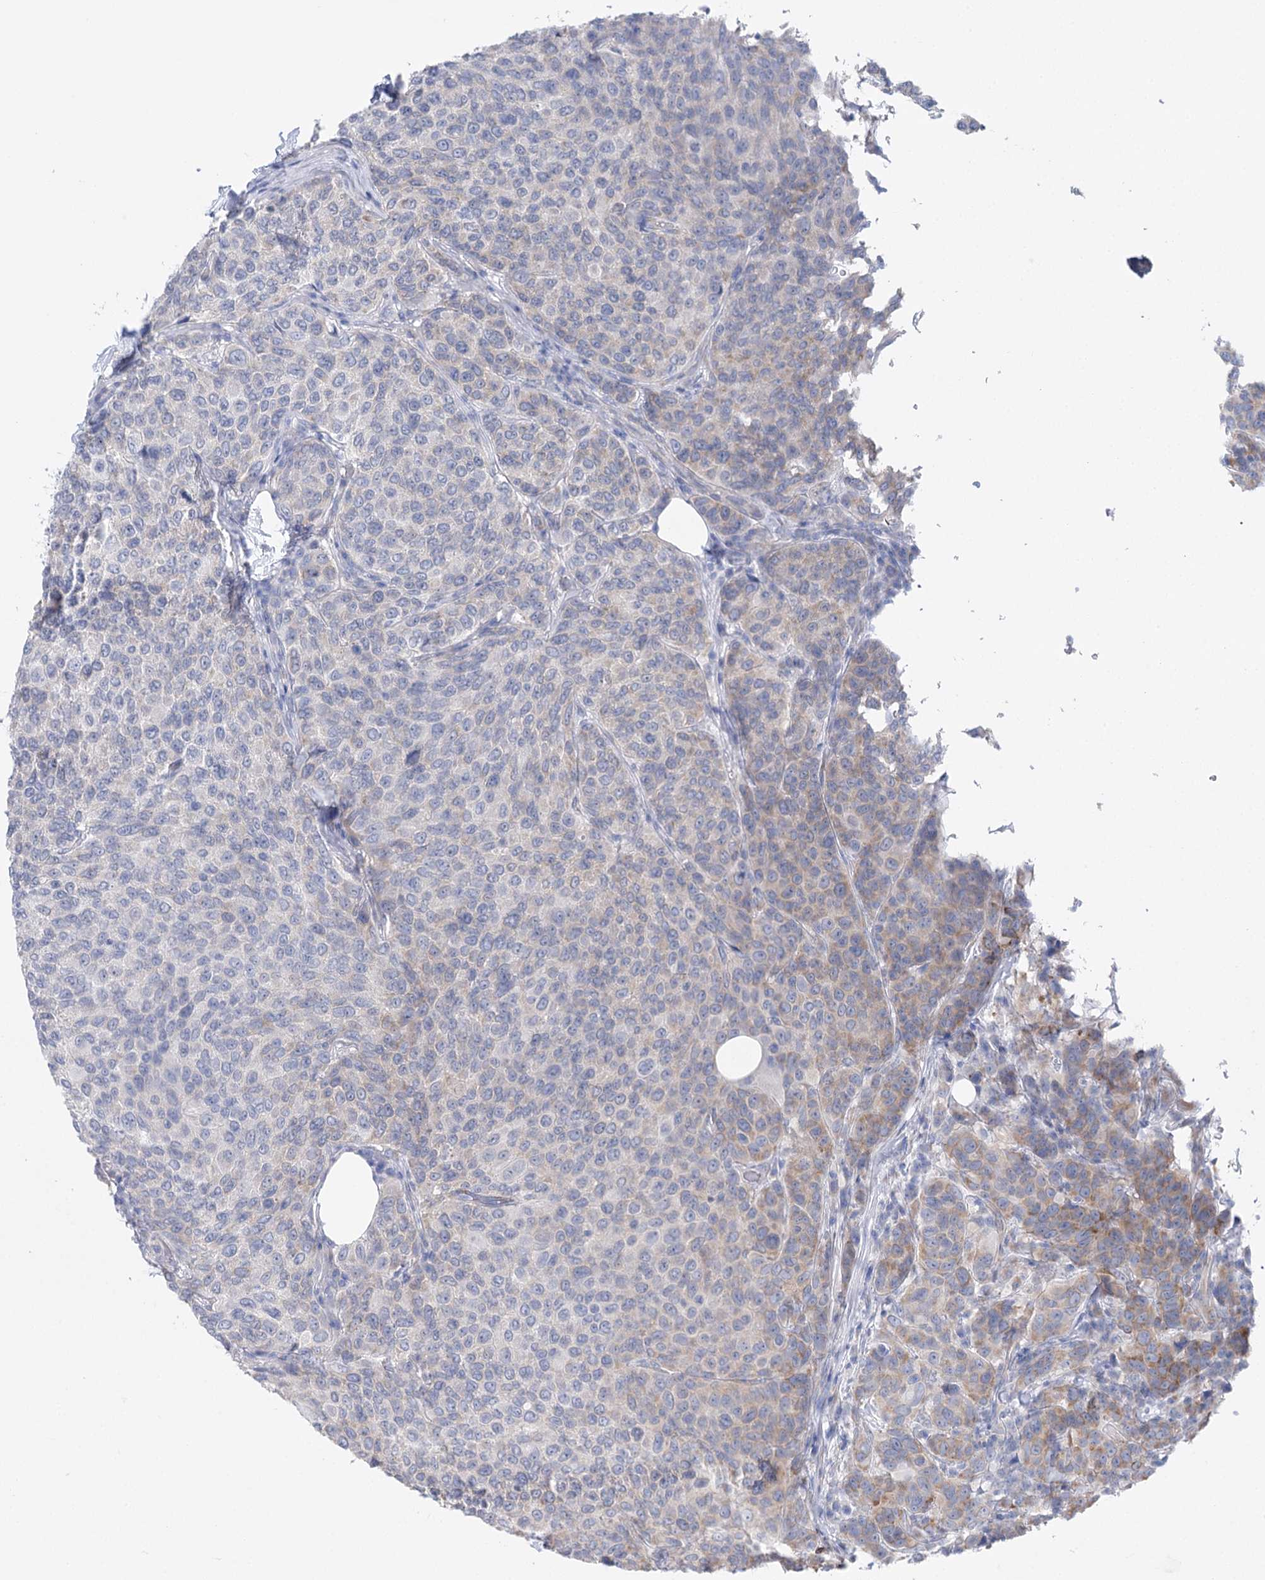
{"staining": {"intensity": "moderate", "quantity": "25%-75%", "location": "cytoplasmic/membranous"}, "tissue": "breast cancer", "cell_type": "Tumor cells", "image_type": "cancer", "snomed": [{"axis": "morphology", "description": "Duct carcinoma"}, {"axis": "topography", "description": "Breast"}], "caption": "A high-resolution image shows immunohistochemistry (IHC) staining of infiltrating ductal carcinoma (breast), which displays moderate cytoplasmic/membranous expression in about 25%-75% of tumor cells.", "gene": "CSN3", "patient": {"sex": "female", "age": 55}}